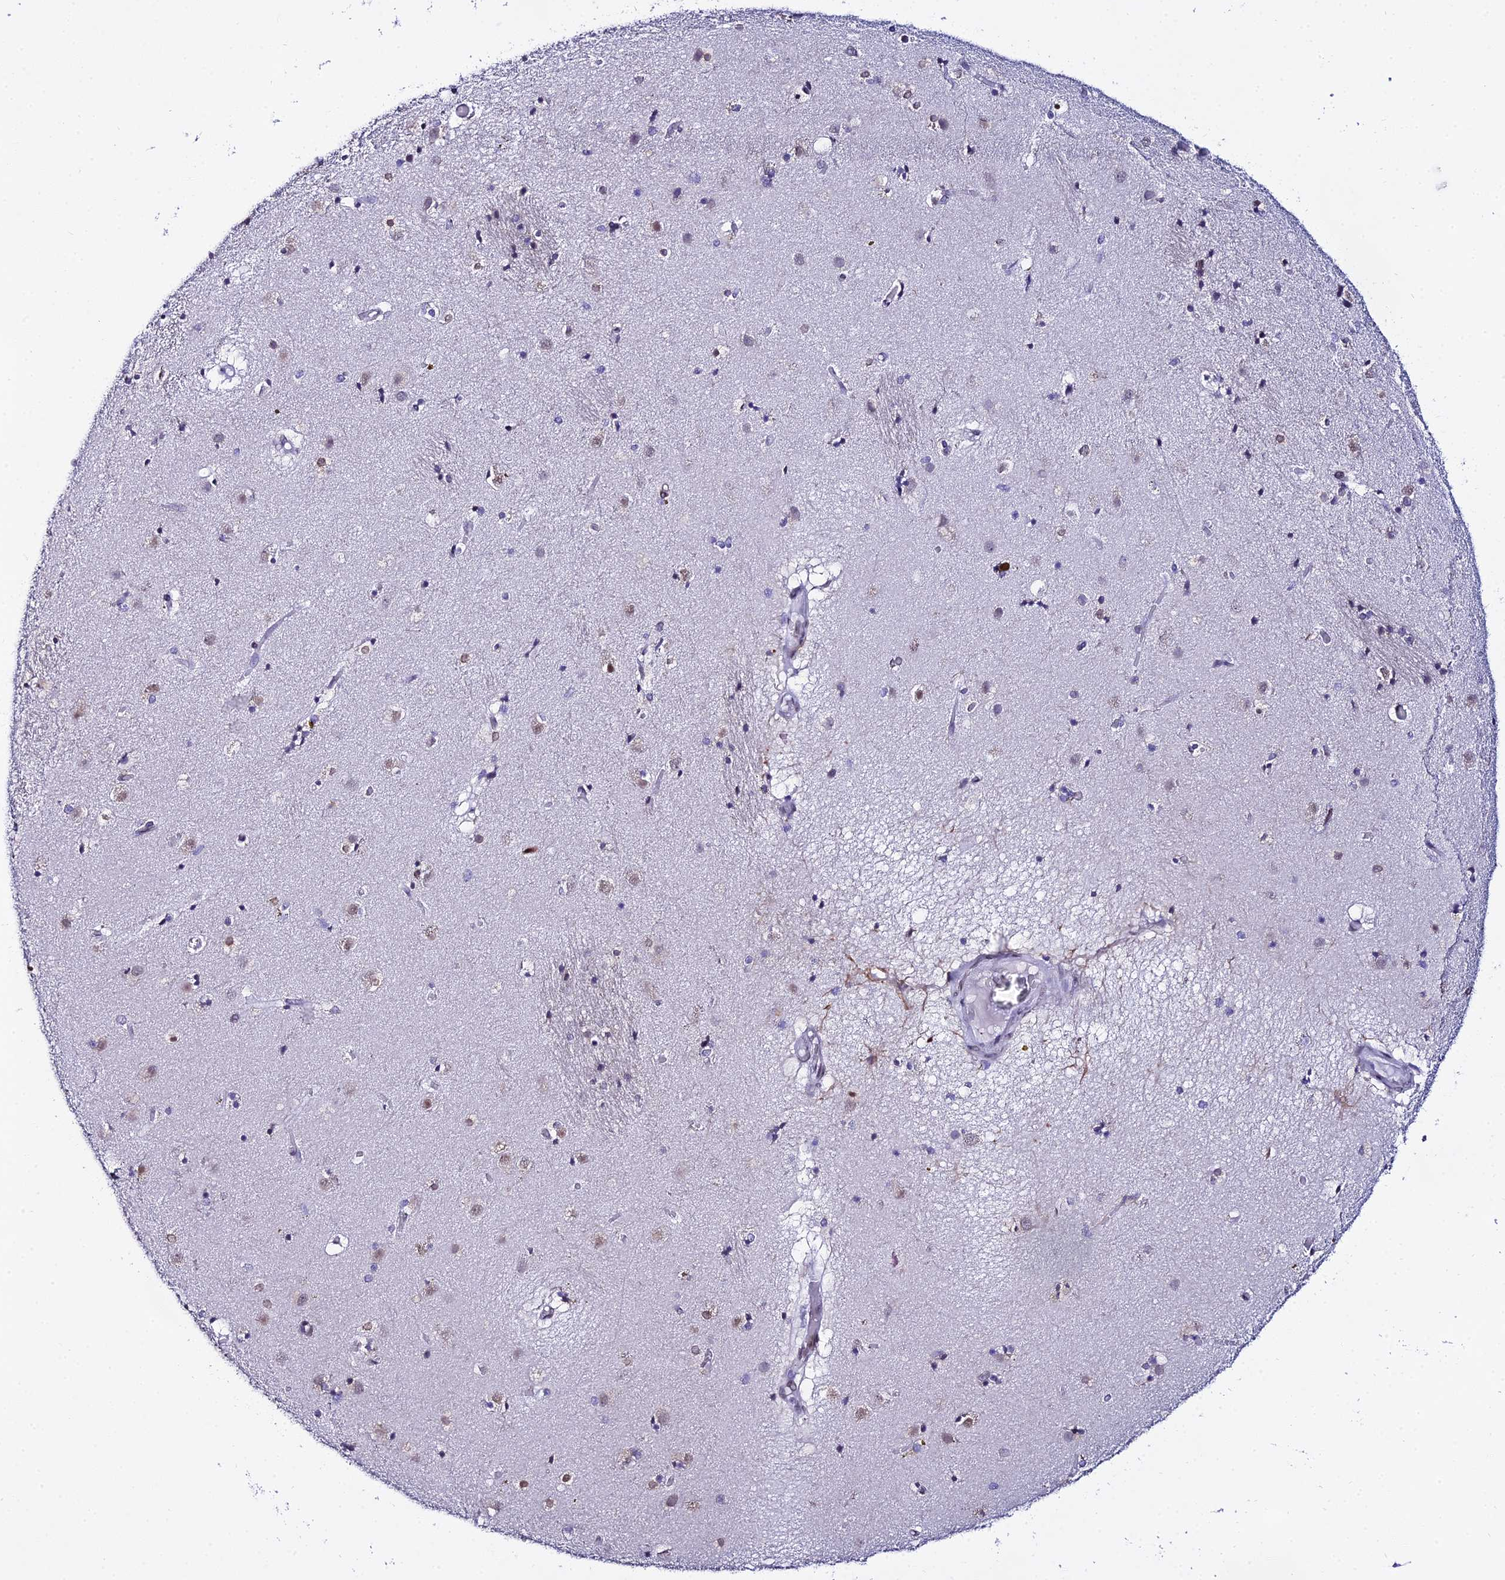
{"staining": {"intensity": "moderate", "quantity": "<25%", "location": "nuclear"}, "tissue": "caudate", "cell_type": "Glial cells", "image_type": "normal", "snomed": [{"axis": "morphology", "description": "Normal tissue, NOS"}, {"axis": "topography", "description": "Lateral ventricle wall"}], "caption": "Protein expression analysis of normal caudate reveals moderate nuclear expression in about <25% of glial cells.", "gene": "MCM10", "patient": {"sex": "male", "age": 70}}